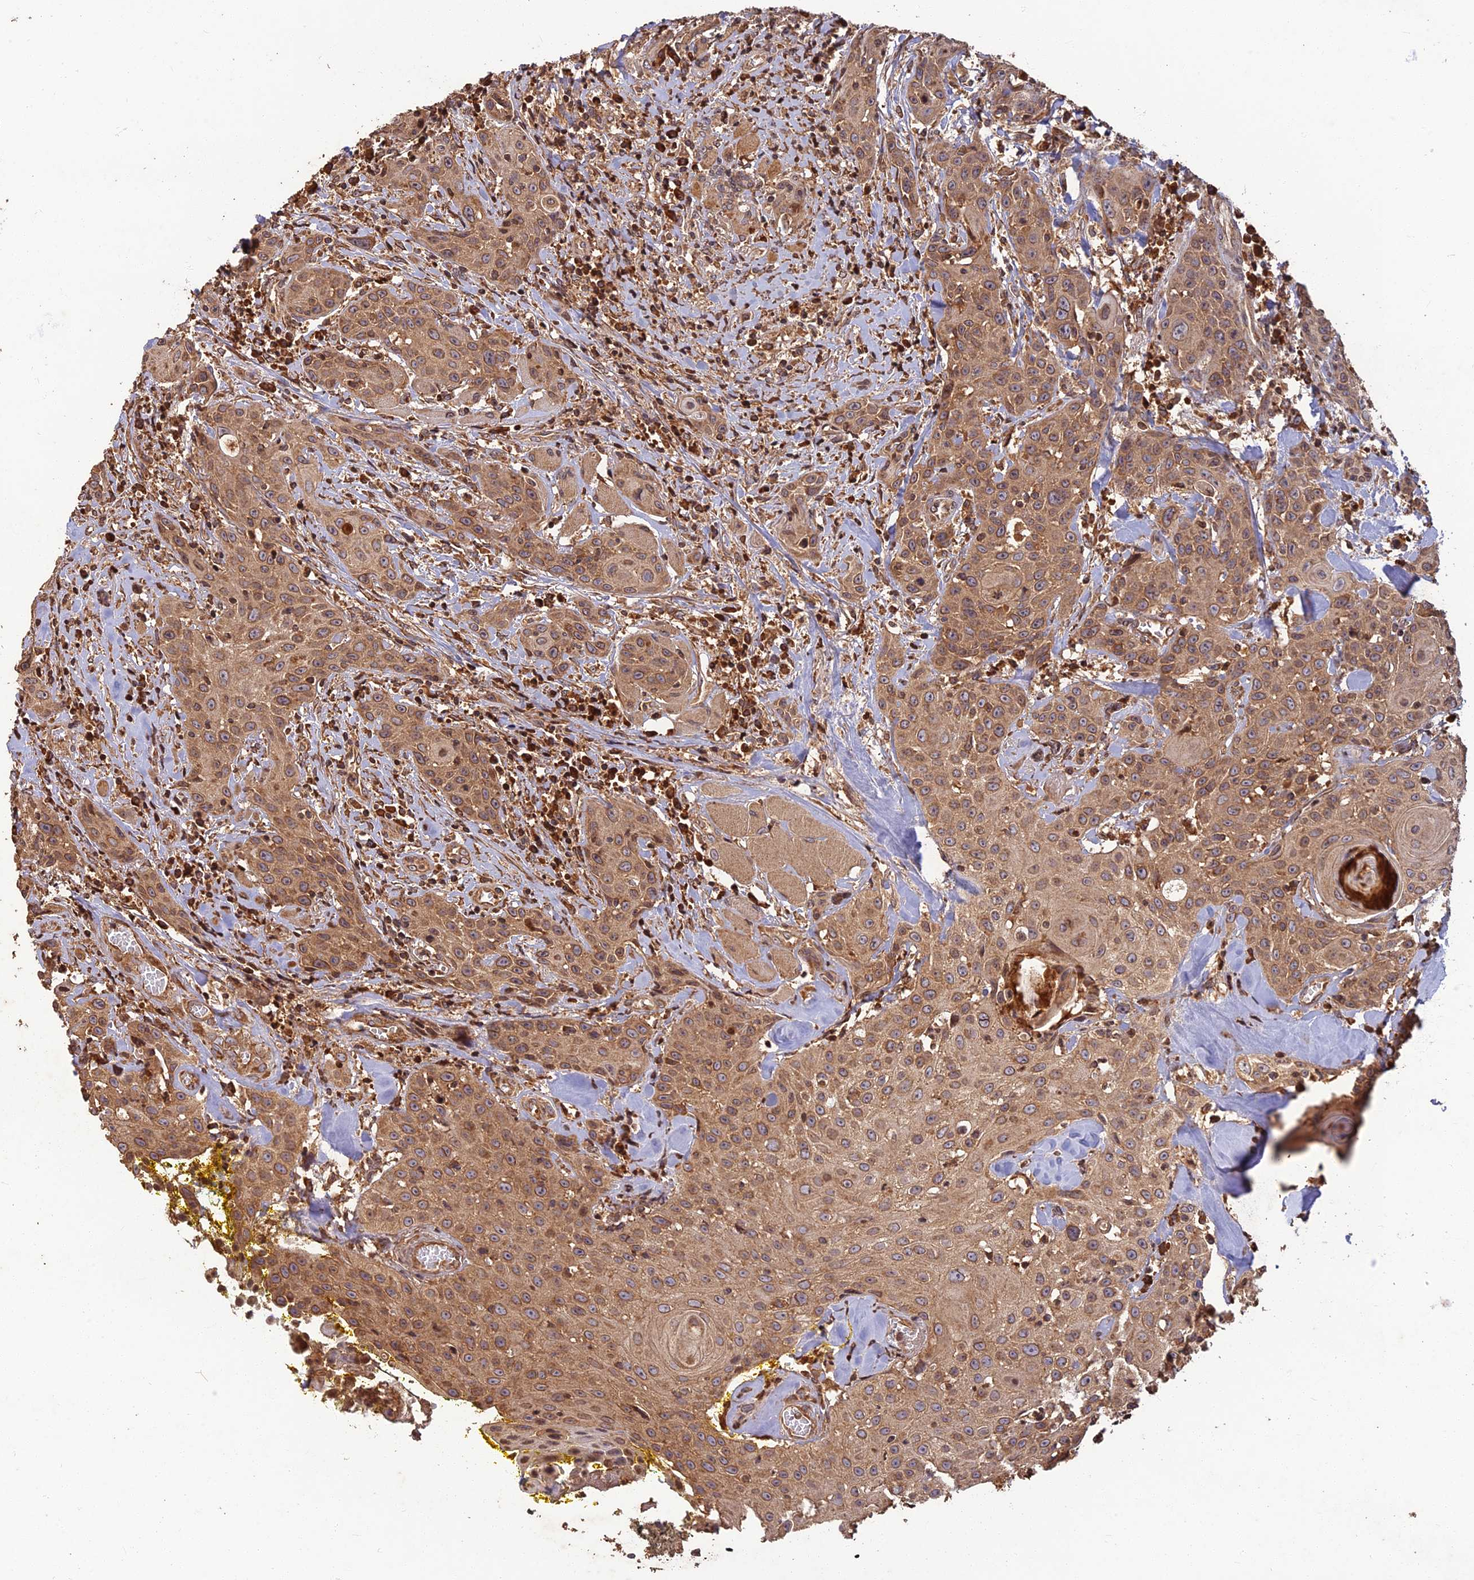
{"staining": {"intensity": "moderate", "quantity": ">75%", "location": "cytoplasmic/membranous"}, "tissue": "head and neck cancer", "cell_type": "Tumor cells", "image_type": "cancer", "snomed": [{"axis": "morphology", "description": "Squamous cell carcinoma, NOS"}, {"axis": "topography", "description": "Oral tissue"}, {"axis": "topography", "description": "Head-Neck"}], "caption": "Head and neck cancer (squamous cell carcinoma) stained with DAB immunohistochemistry (IHC) shows medium levels of moderate cytoplasmic/membranous positivity in approximately >75% of tumor cells.", "gene": "CORO1C", "patient": {"sex": "female", "age": 82}}